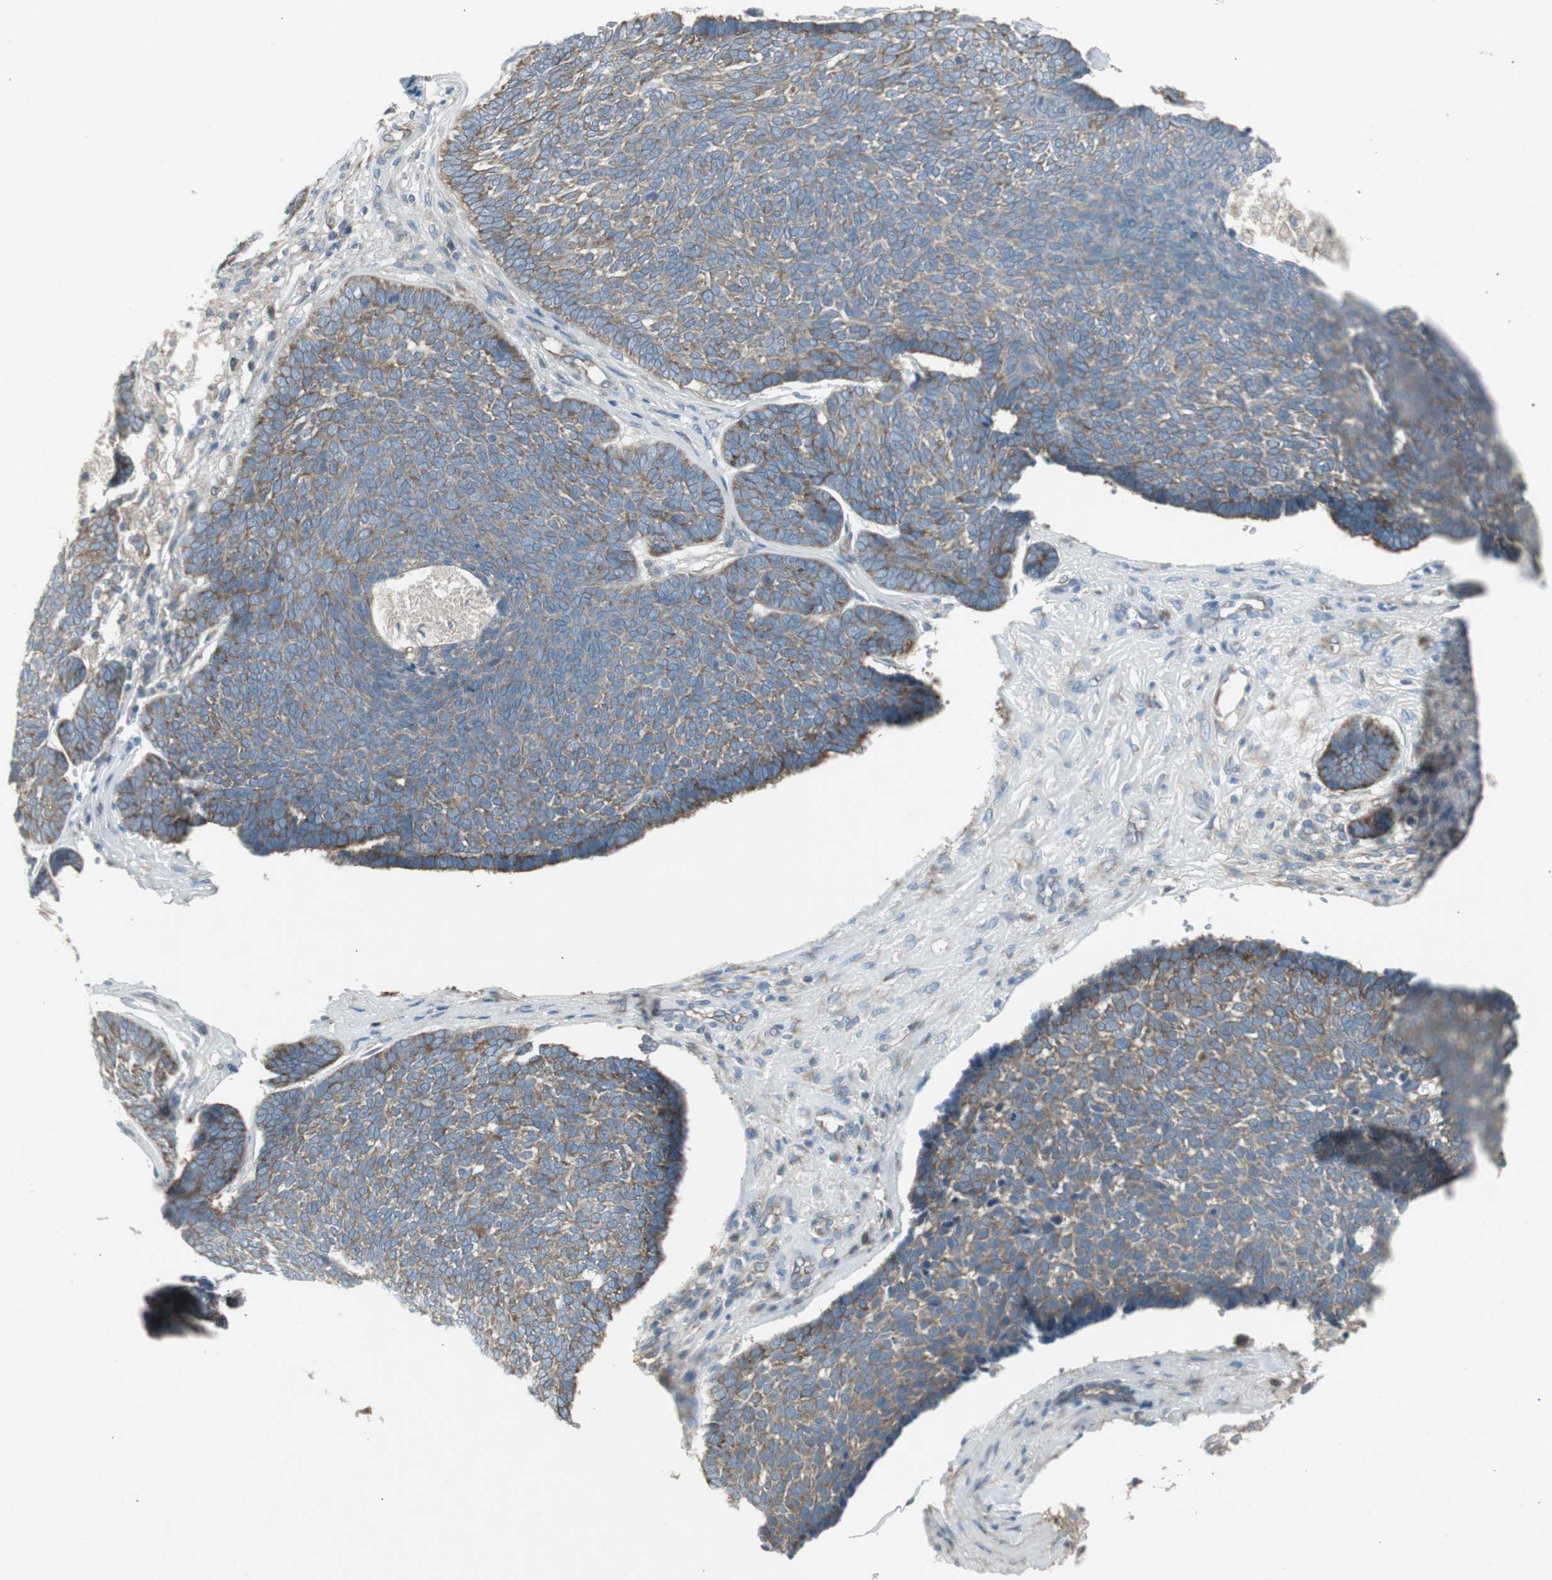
{"staining": {"intensity": "moderate", "quantity": ">75%", "location": "cytoplasmic/membranous"}, "tissue": "skin cancer", "cell_type": "Tumor cells", "image_type": "cancer", "snomed": [{"axis": "morphology", "description": "Basal cell carcinoma"}, {"axis": "topography", "description": "Skin"}], "caption": "Immunohistochemical staining of human skin basal cell carcinoma displays medium levels of moderate cytoplasmic/membranous positivity in approximately >75% of tumor cells.", "gene": "PANK2", "patient": {"sex": "male", "age": 84}}